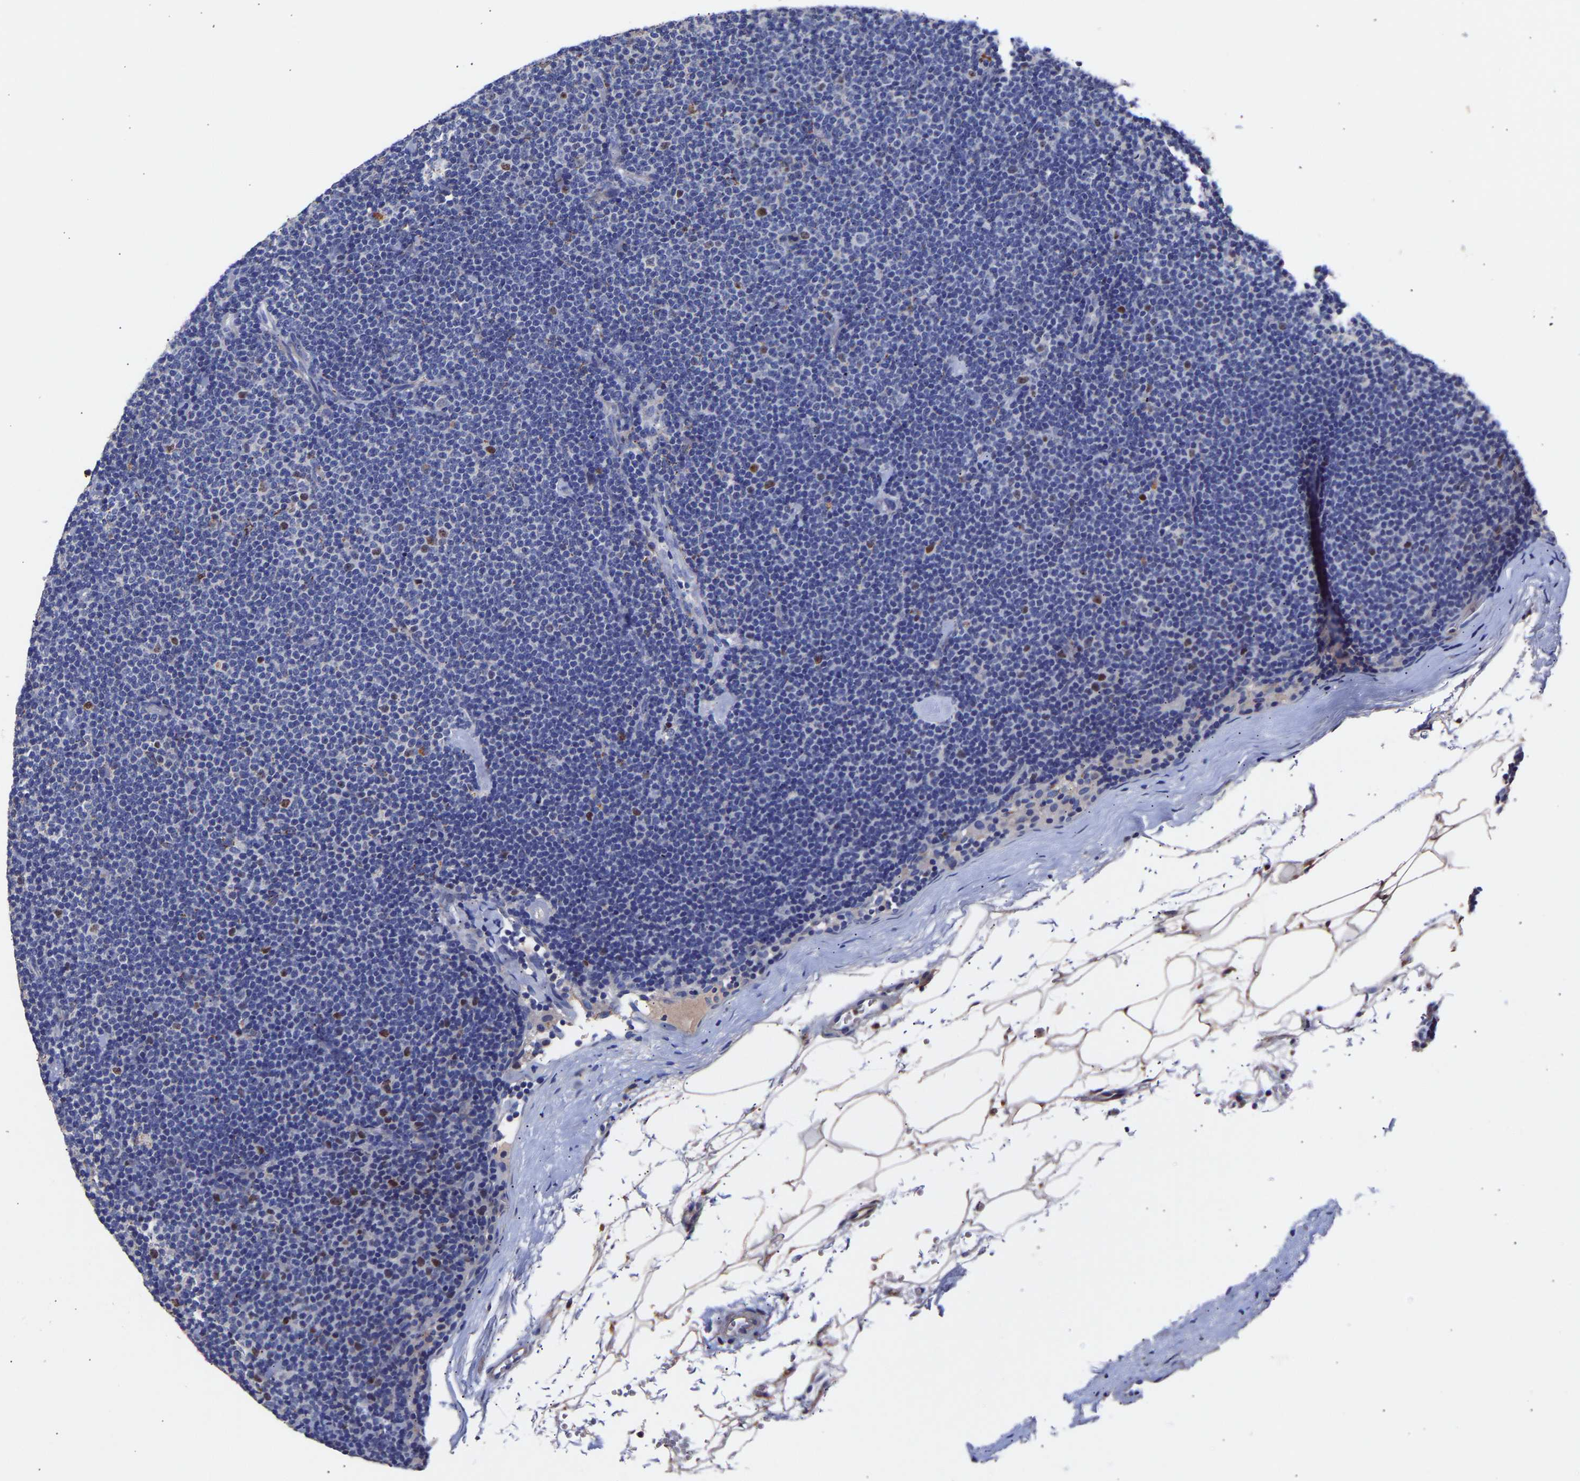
{"staining": {"intensity": "moderate", "quantity": "<25%", "location": "nuclear"}, "tissue": "lymphoma", "cell_type": "Tumor cells", "image_type": "cancer", "snomed": [{"axis": "morphology", "description": "Malignant lymphoma, non-Hodgkin's type, Low grade"}, {"axis": "topography", "description": "Lymph node"}], "caption": "About <25% of tumor cells in human low-grade malignant lymphoma, non-Hodgkin's type reveal moderate nuclear protein staining as visualized by brown immunohistochemical staining.", "gene": "SEM1", "patient": {"sex": "female", "age": 53}}